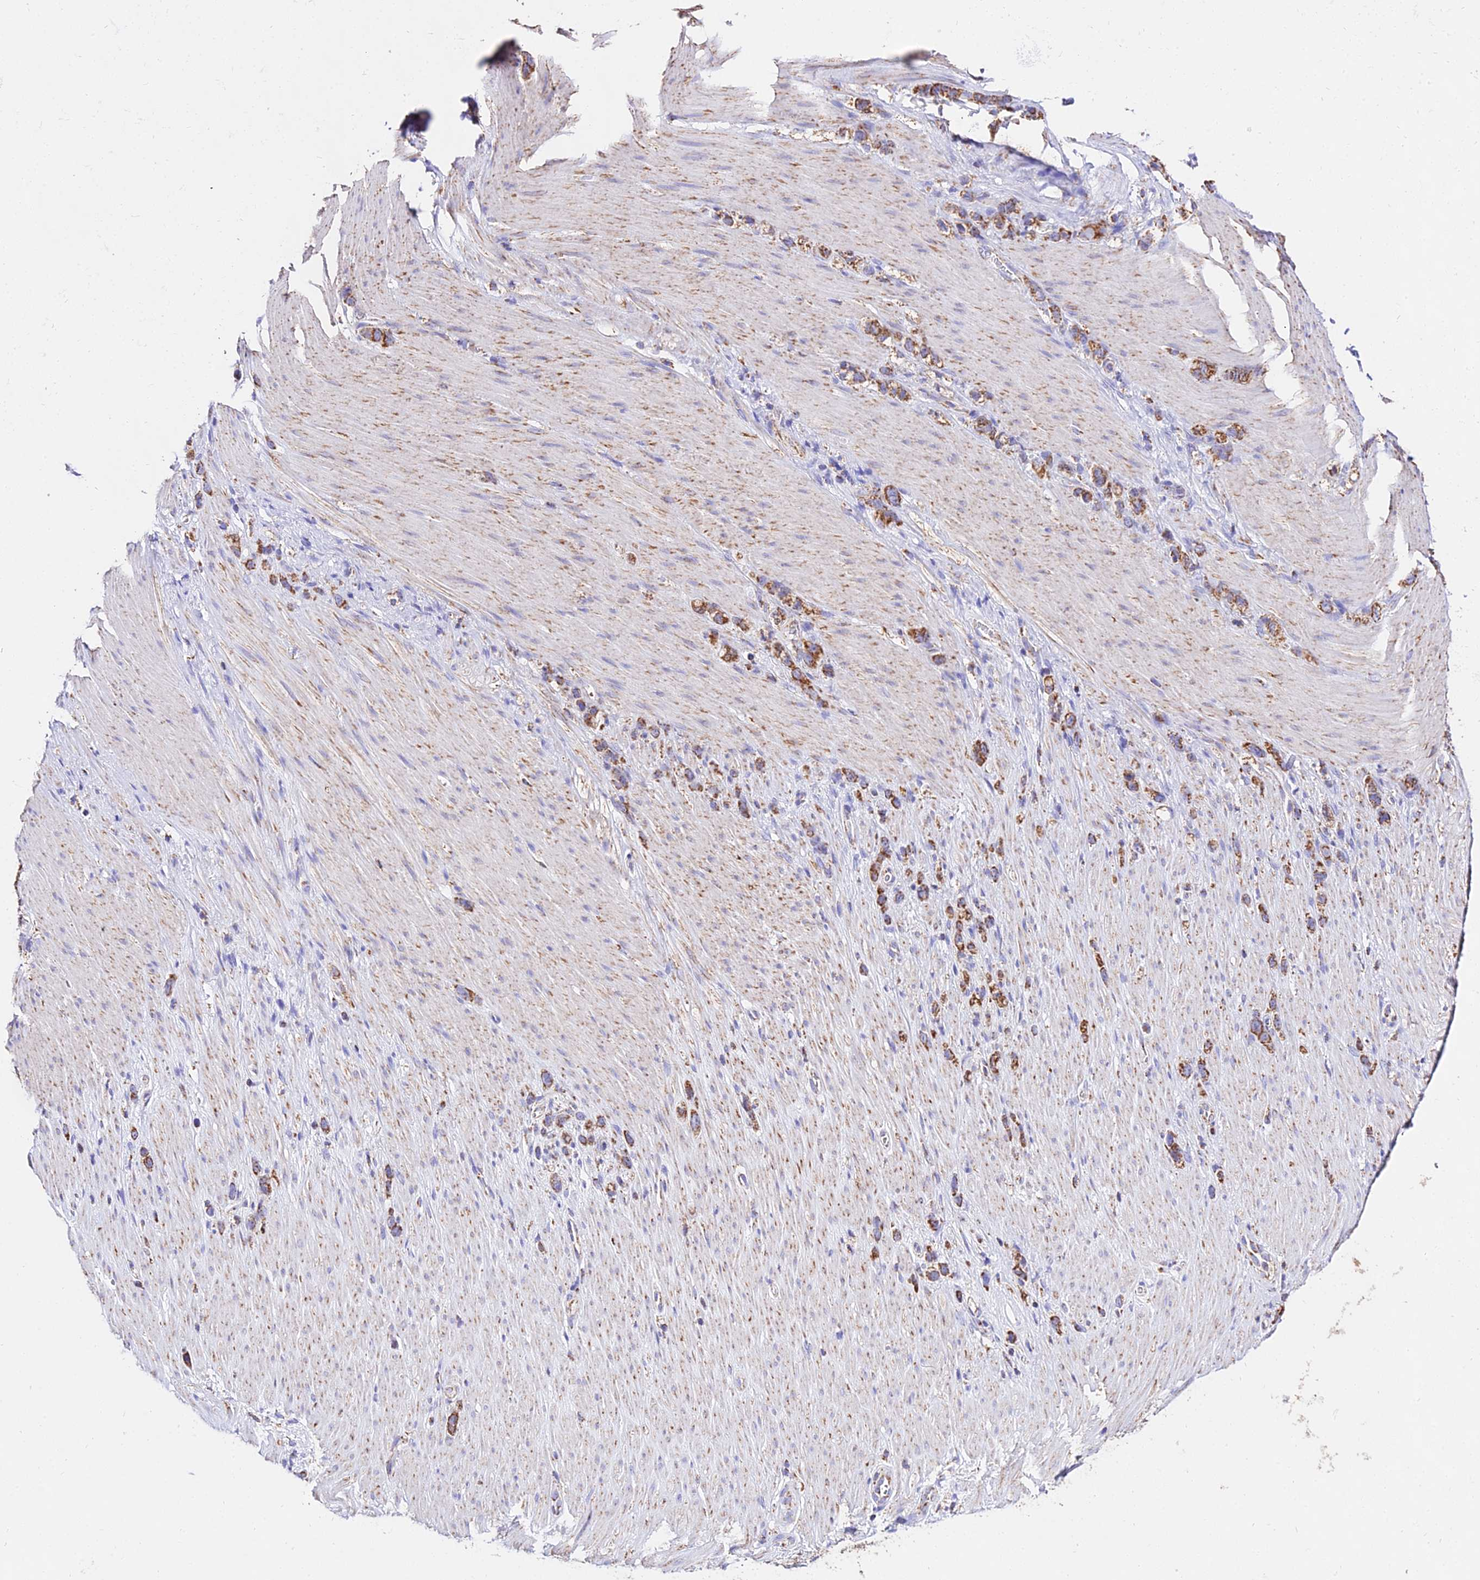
{"staining": {"intensity": "moderate", "quantity": ">75%", "location": "cytoplasmic/membranous"}, "tissue": "stomach cancer", "cell_type": "Tumor cells", "image_type": "cancer", "snomed": [{"axis": "morphology", "description": "Adenocarcinoma, NOS"}, {"axis": "topography", "description": "Stomach"}], "caption": "Immunohistochemistry of stomach adenocarcinoma reveals medium levels of moderate cytoplasmic/membranous positivity in about >75% of tumor cells. (DAB IHC with brightfield microscopy, high magnification).", "gene": "ATP5PD", "patient": {"sex": "female", "age": 65}}